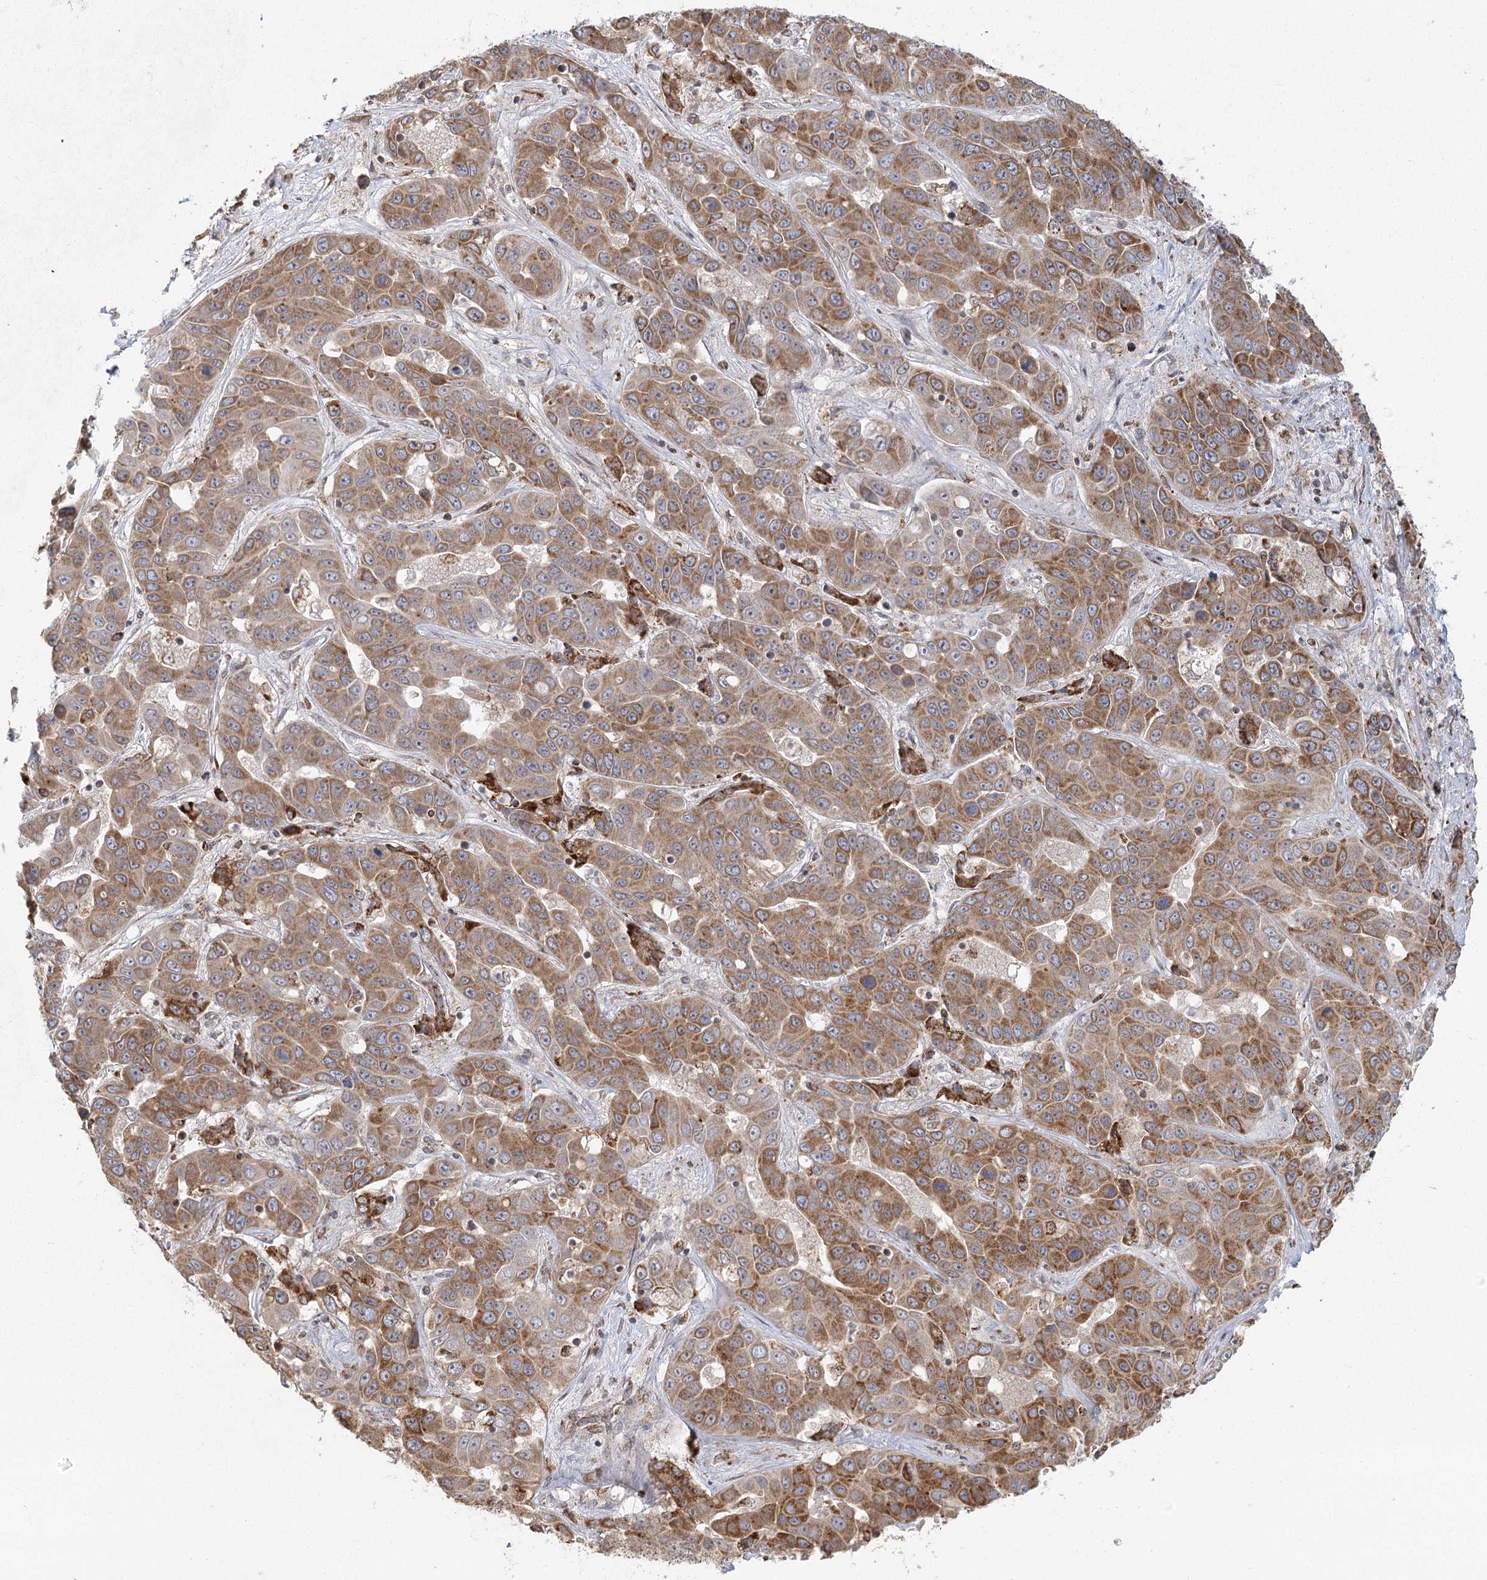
{"staining": {"intensity": "moderate", "quantity": ">75%", "location": "cytoplasmic/membranous"}, "tissue": "liver cancer", "cell_type": "Tumor cells", "image_type": "cancer", "snomed": [{"axis": "morphology", "description": "Cholangiocarcinoma"}, {"axis": "topography", "description": "Liver"}], "caption": "Liver cancer (cholangiocarcinoma) stained with a brown dye reveals moderate cytoplasmic/membranous positive positivity in approximately >75% of tumor cells.", "gene": "LACTB", "patient": {"sex": "female", "age": 52}}